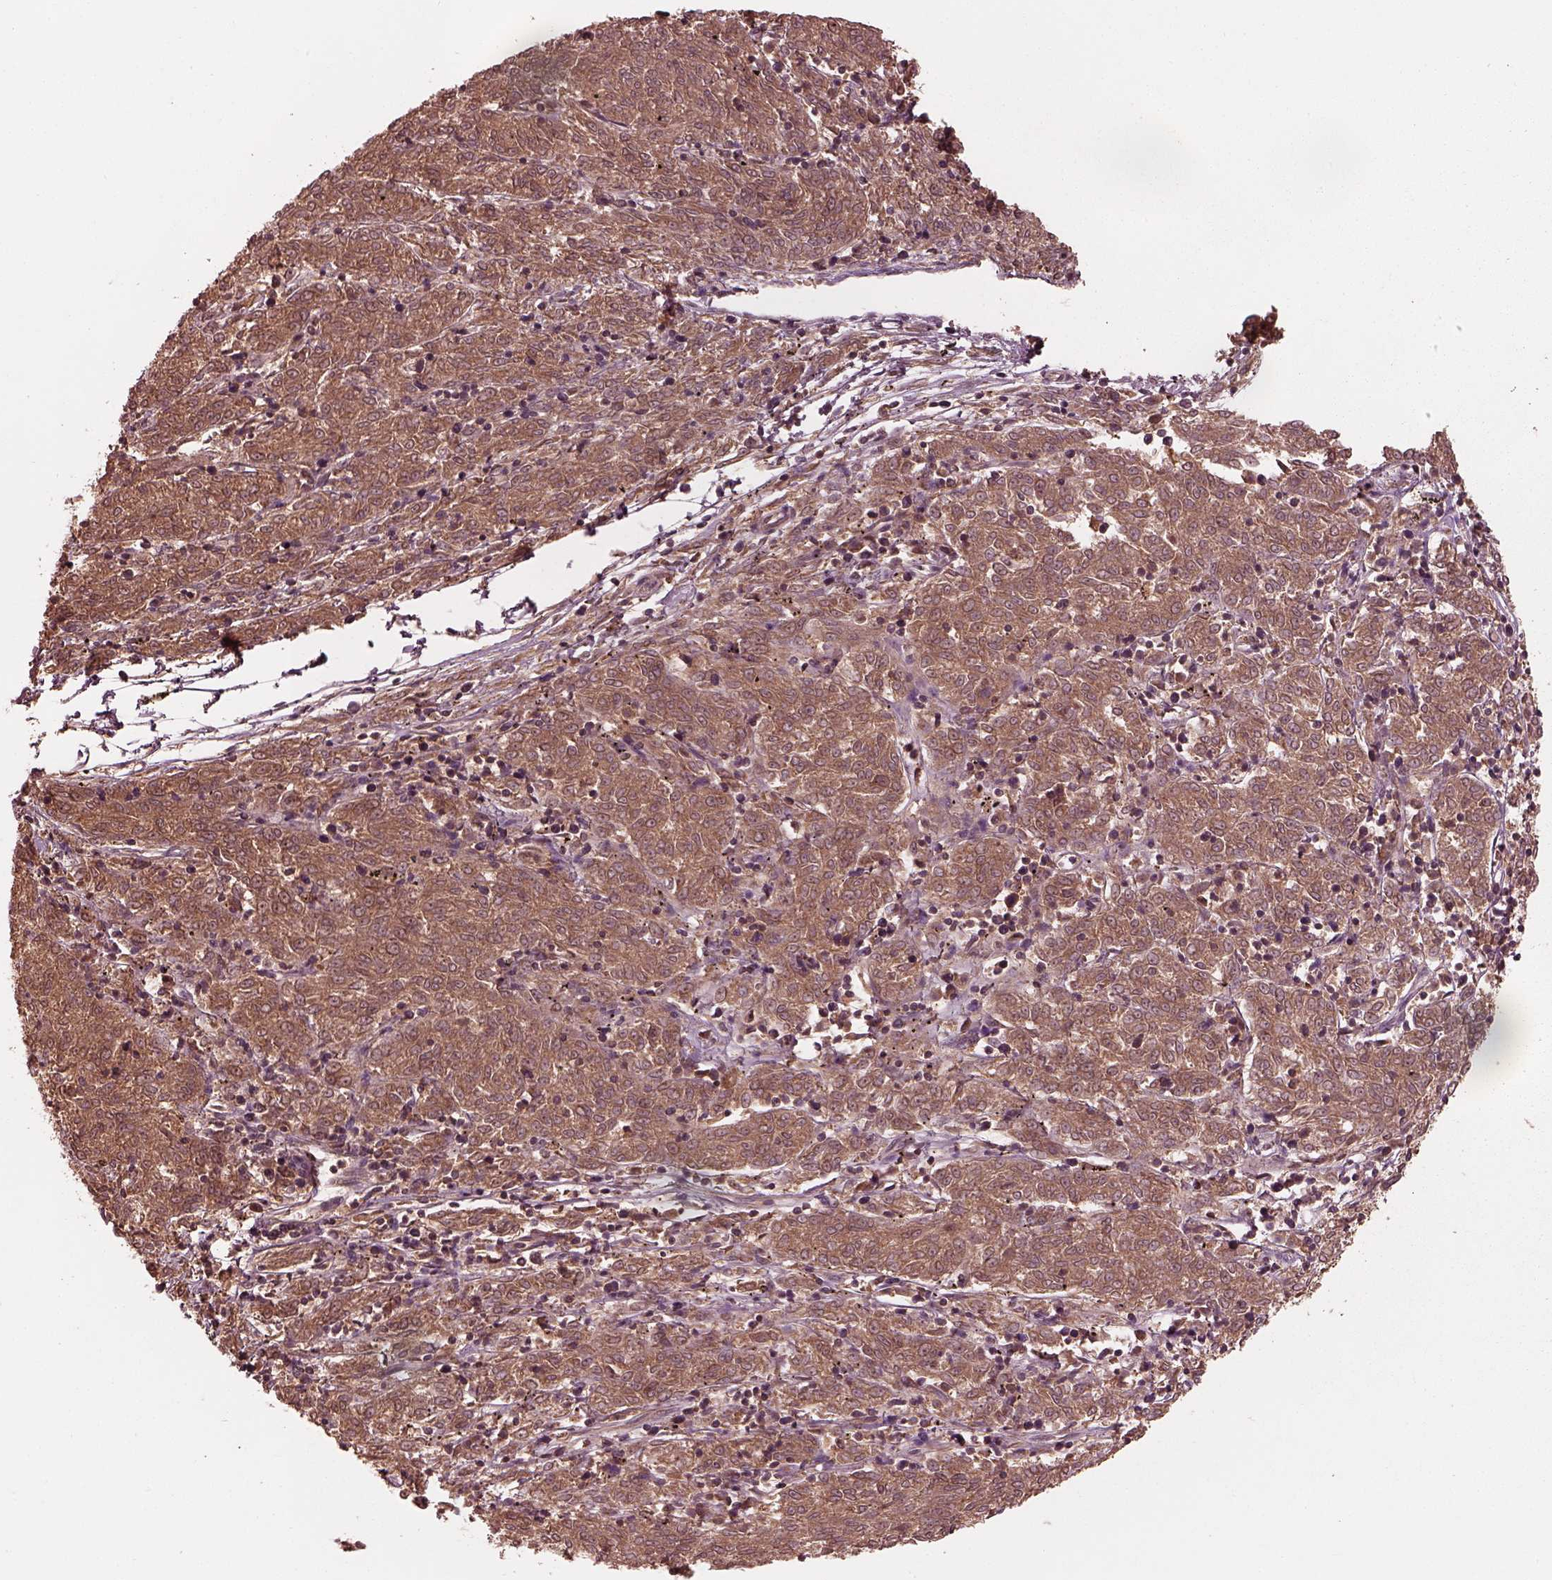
{"staining": {"intensity": "moderate", "quantity": ">75%", "location": "cytoplasmic/membranous"}, "tissue": "melanoma", "cell_type": "Tumor cells", "image_type": "cancer", "snomed": [{"axis": "morphology", "description": "Malignant melanoma, NOS"}, {"axis": "topography", "description": "Skin"}], "caption": "Protein analysis of malignant melanoma tissue reveals moderate cytoplasmic/membranous expression in approximately >75% of tumor cells. Using DAB (brown) and hematoxylin (blue) stains, captured at high magnification using brightfield microscopy.", "gene": "PIK3R2", "patient": {"sex": "female", "age": 72}}